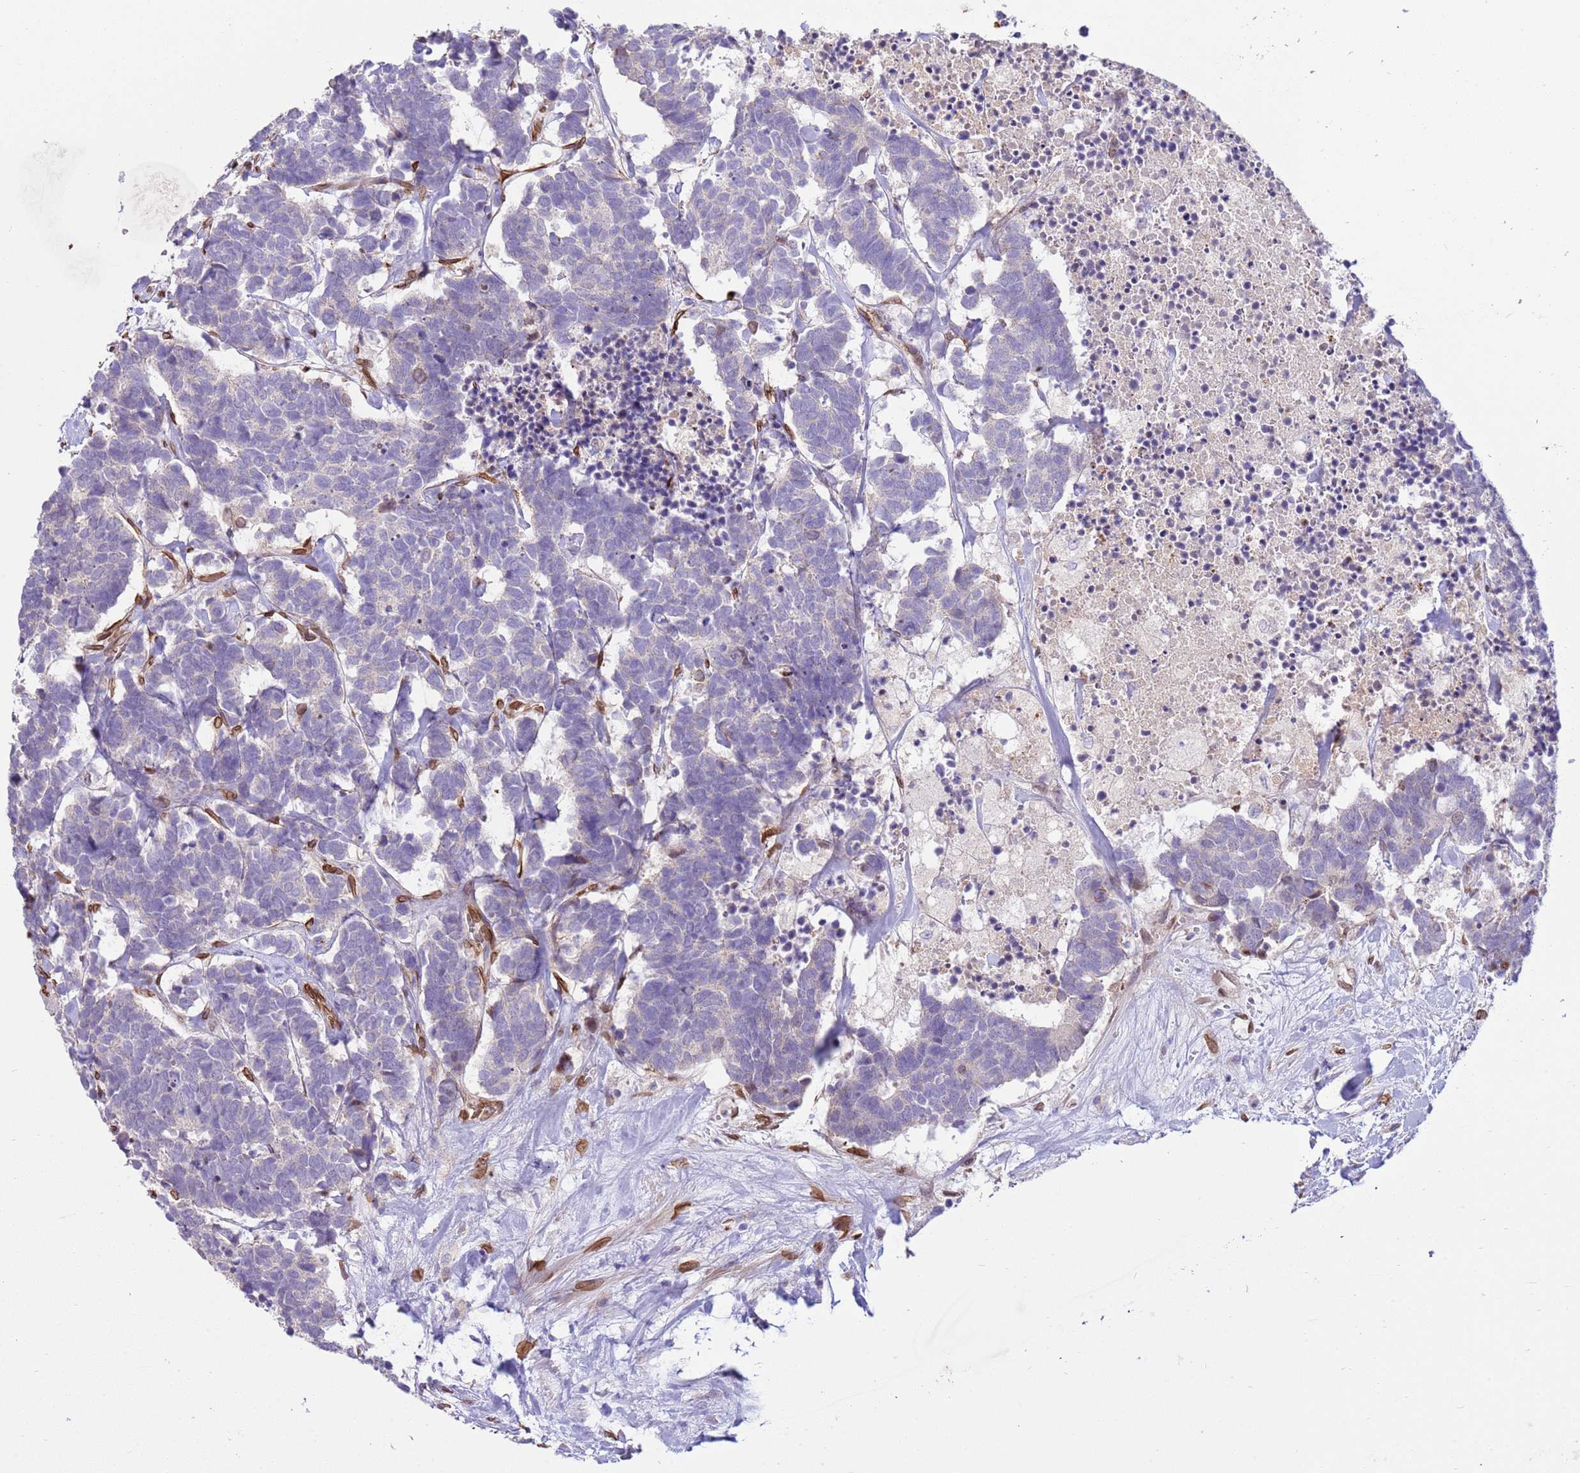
{"staining": {"intensity": "negative", "quantity": "none", "location": "none"}, "tissue": "carcinoid", "cell_type": "Tumor cells", "image_type": "cancer", "snomed": [{"axis": "morphology", "description": "Carcinoma, NOS"}, {"axis": "morphology", "description": "Carcinoid, malignant, NOS"}, {"axis": "topography", "description": "Urinary bladder"}], "caption": "DAB (3,3'-diaminobenzidine) immunohistochemical staining of carcinoid (malignant) reveals no significant expression in tumor cells. The staining was performed using DAB to visualize the protein expression in brown, while the nuclei were stained in blue with hematoxylin (Magnification: 20x).", "gene": "TMEM47", "patient": {"sex": "male", "age": 57}}